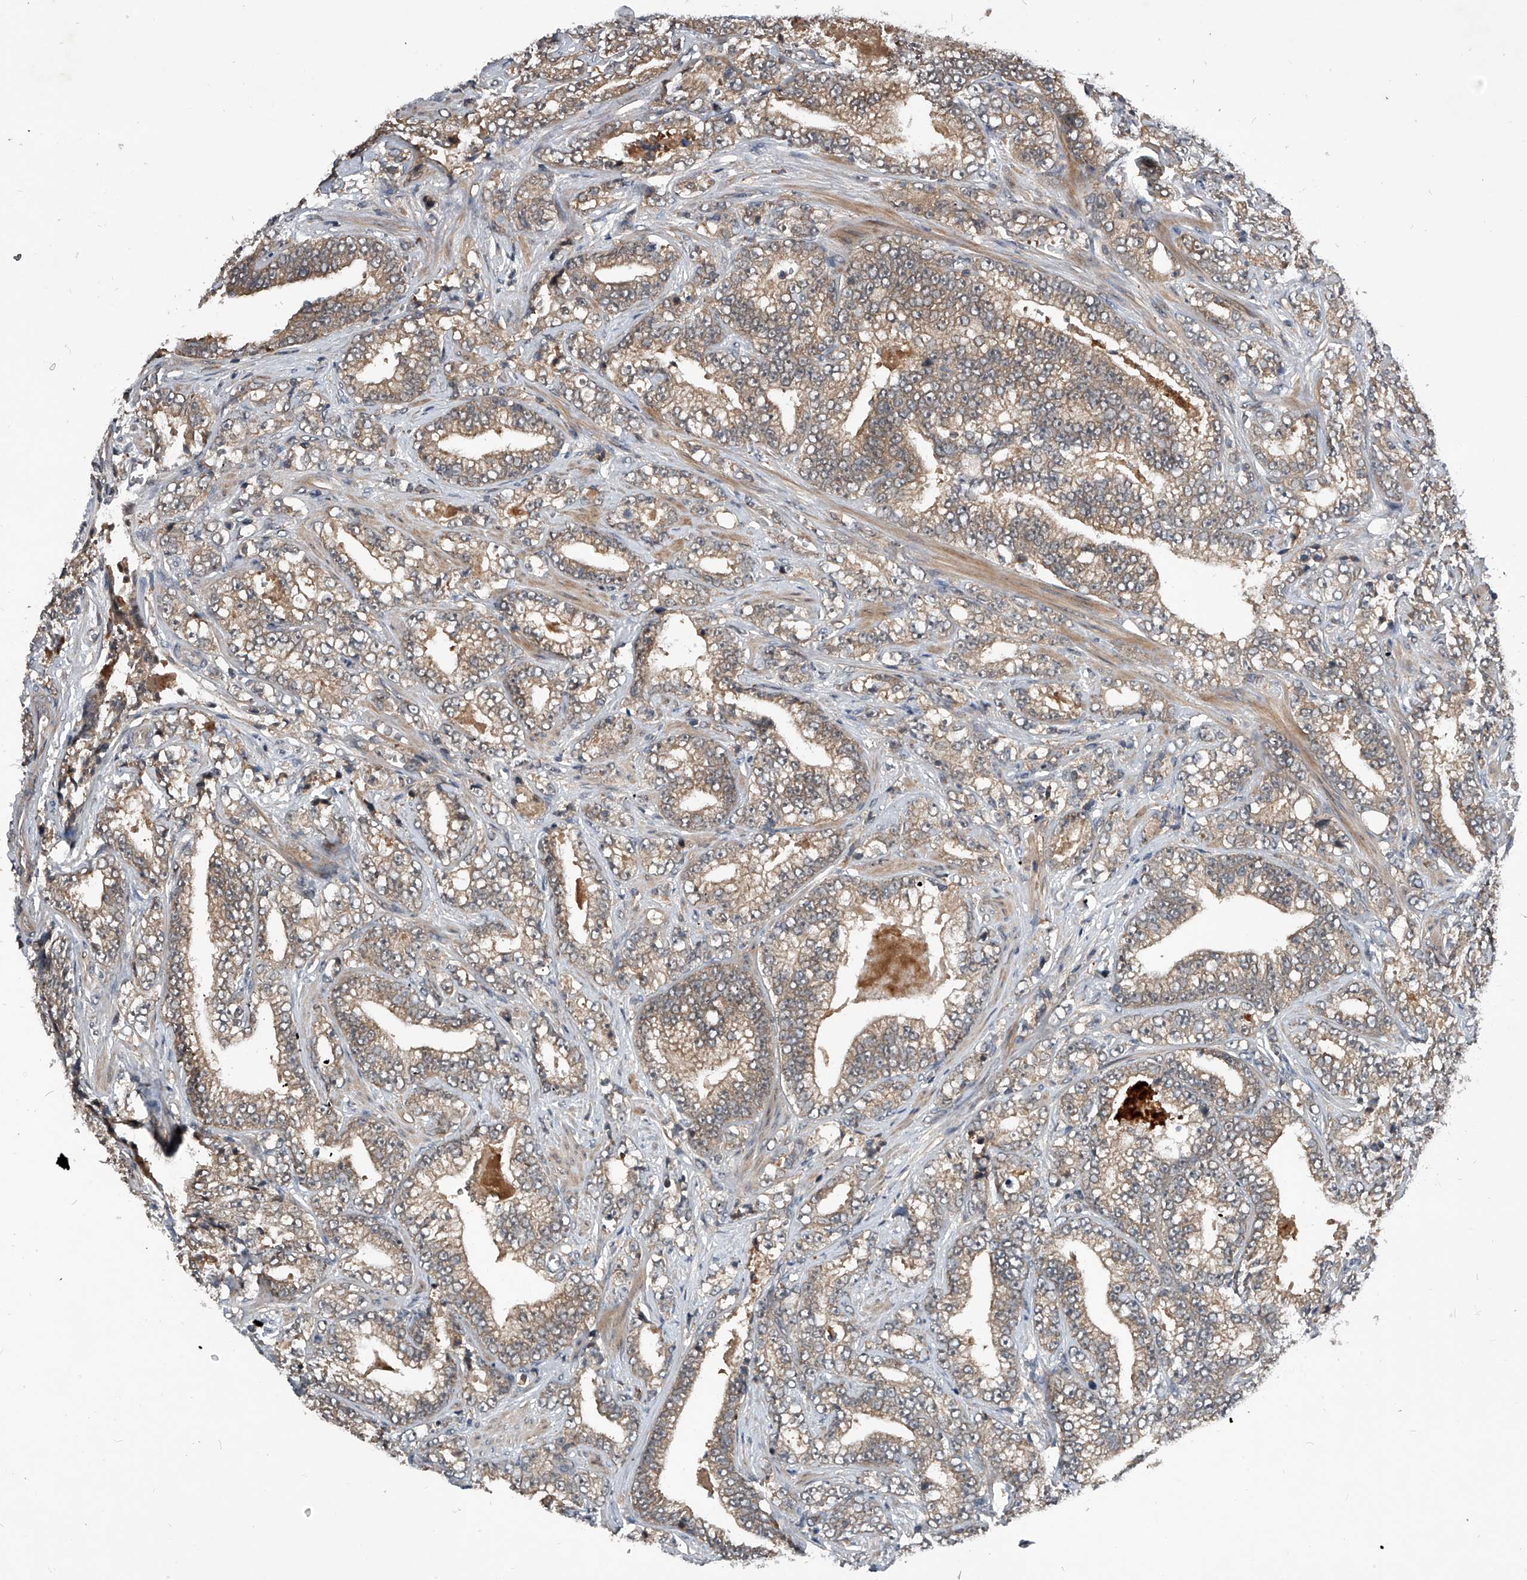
{"staining": {"intensity": "weak", "quantity": ">75%", "location": "cytoplasmic/membranous"}, "tissue": "prostate cancer", "cell_type": "Tumor cells", "image_type": "cancer", "snomed": [{"axis": "morphology", "description": "Adenocarcinoma, High grade"}, {"axis": "topography", "description": "Prostate and seminal vesicle, NOS"}], "caption": "Adenocarcinoma (high-grade) (prostate) stained with a brown dye demonstrates weak cytoplasmic/membranous positive positivity in approximately >75% of tumor cells.", "gene": "ZNF30", "patient": {"sex": "male", "age": 67}}